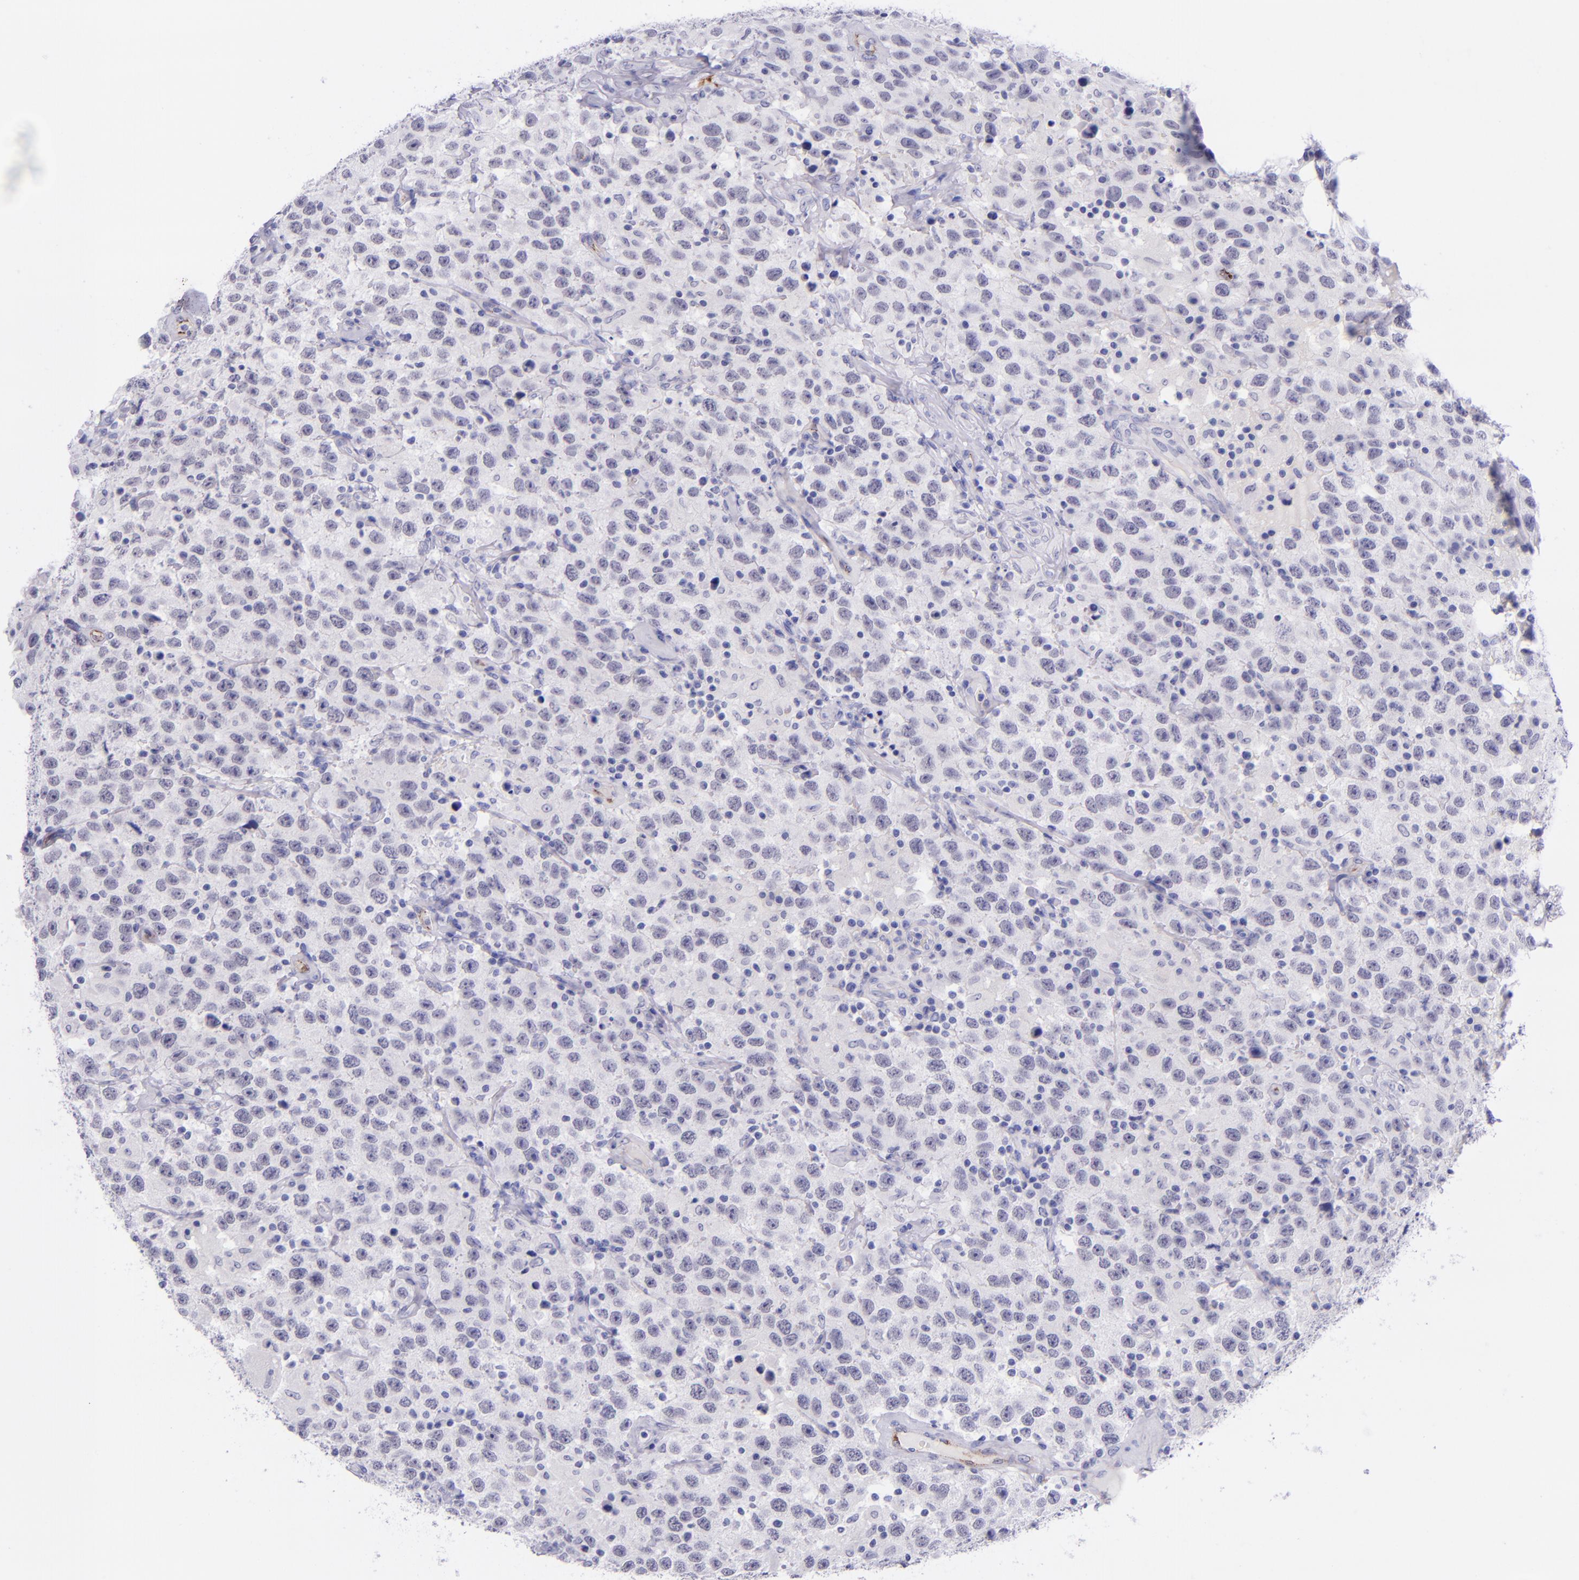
{"staining": {"intensity": "negative", "quantity": "none", "location": "none"}, "tissue": "testis cancer", "cell_type": "Tumor cells", "image_type": "cancer", "snomed": [{"axis": "morphology", "description": "Seminoma, NOS"}, {"axis": "topography", "description": "Testis"}], "caption": "A micrograph of testis cancer (seminoma) stained for a protein displays no brown staining in tumor cells.", "gene": "SELE", "patient": {"sex": "male", "age": 41}}